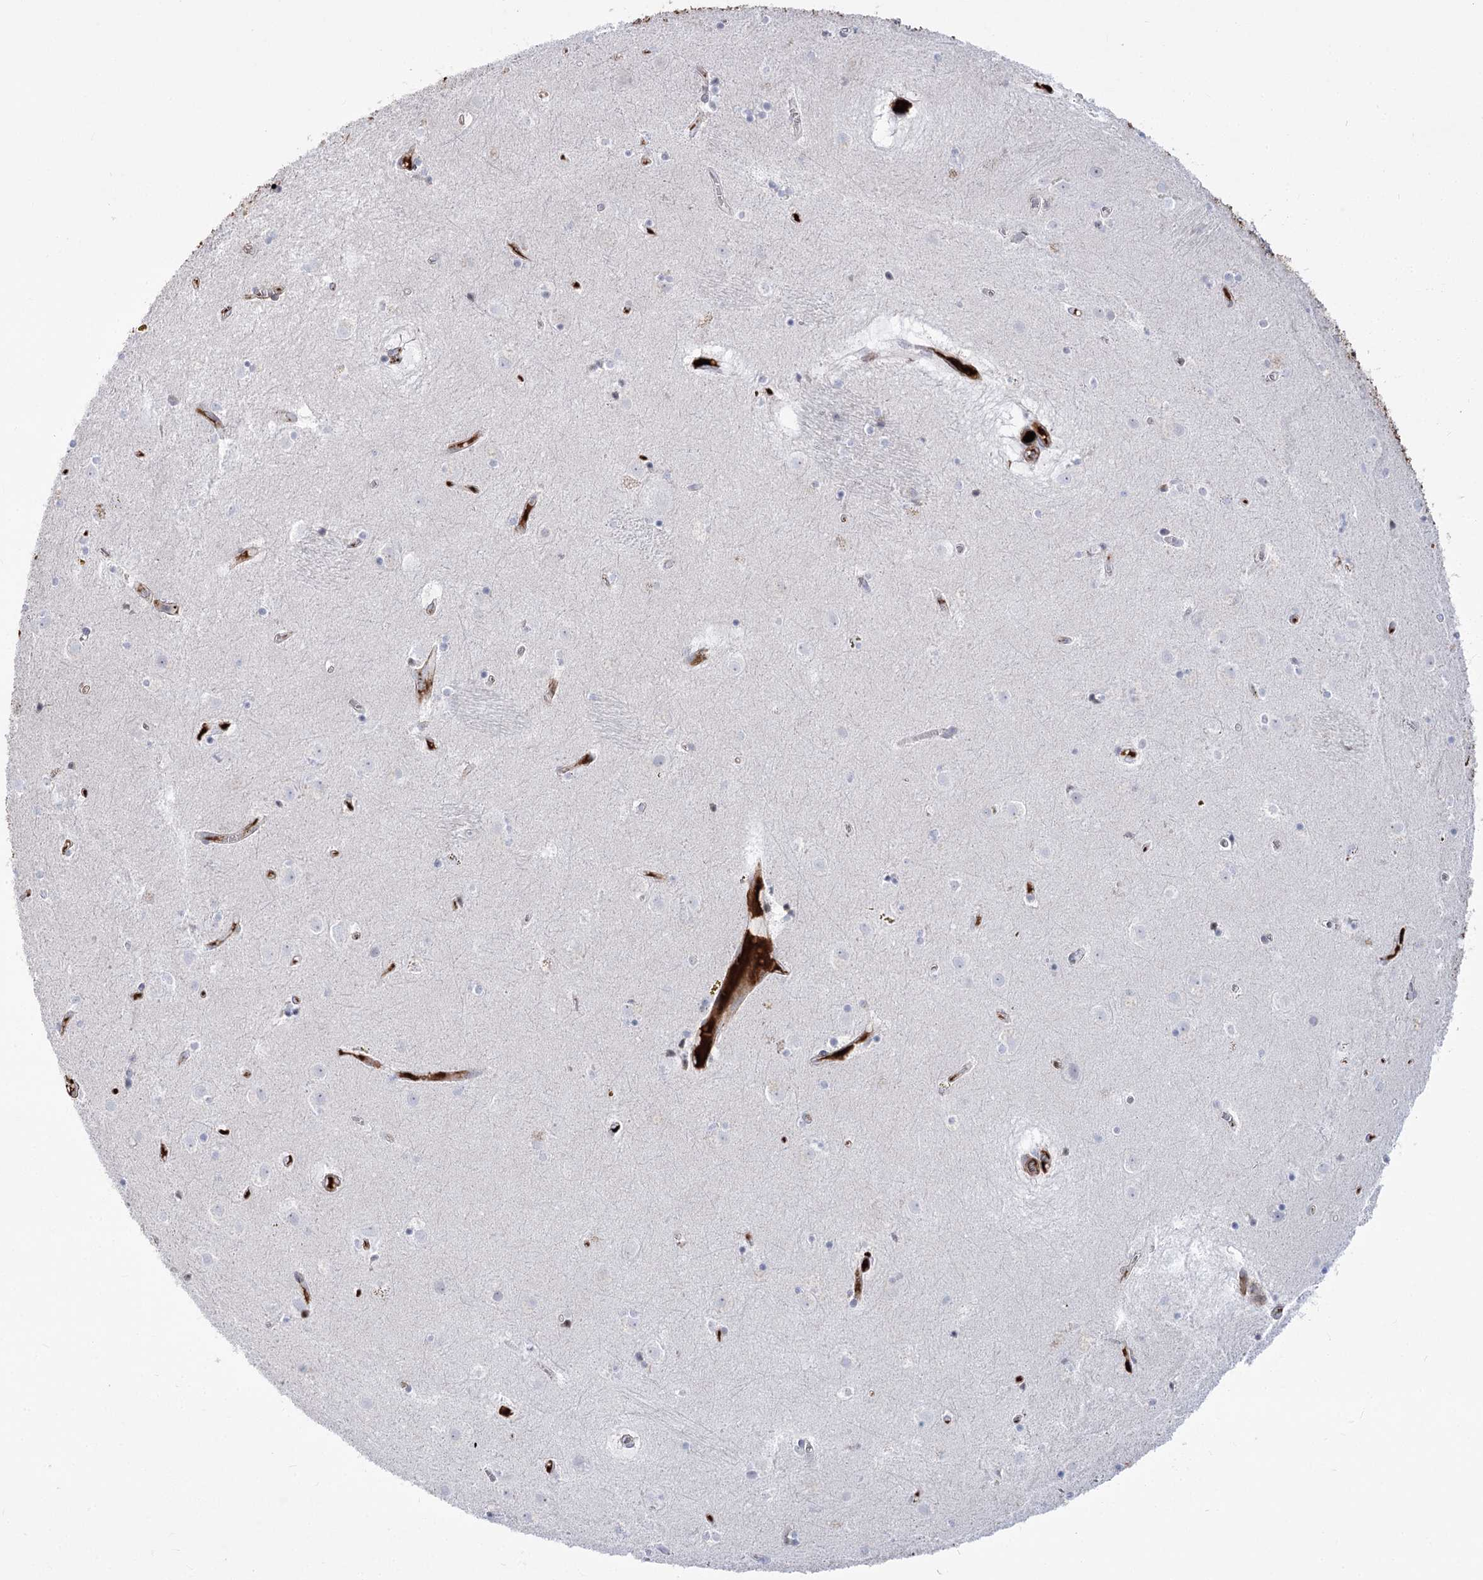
{"staining": {"intensity": "negative", "quantity": "none", "location": "none"}, "tissue": "caudate", "cell_type": "Glial cells", "image_type": "normal", "snomed": [{"axis": "morphology", "description": "Normal tissue, NOS"}, {"axis": "topography", "description": "Lateral ventricle wall"}], "caption": "Immunohistochemical staining of unremarkable caudate reveals no significant positivity in glial cells. Nuclei are stained in blue.", "gene": "ANKRD23", "patient": {"sex": "male", "age": 70}}